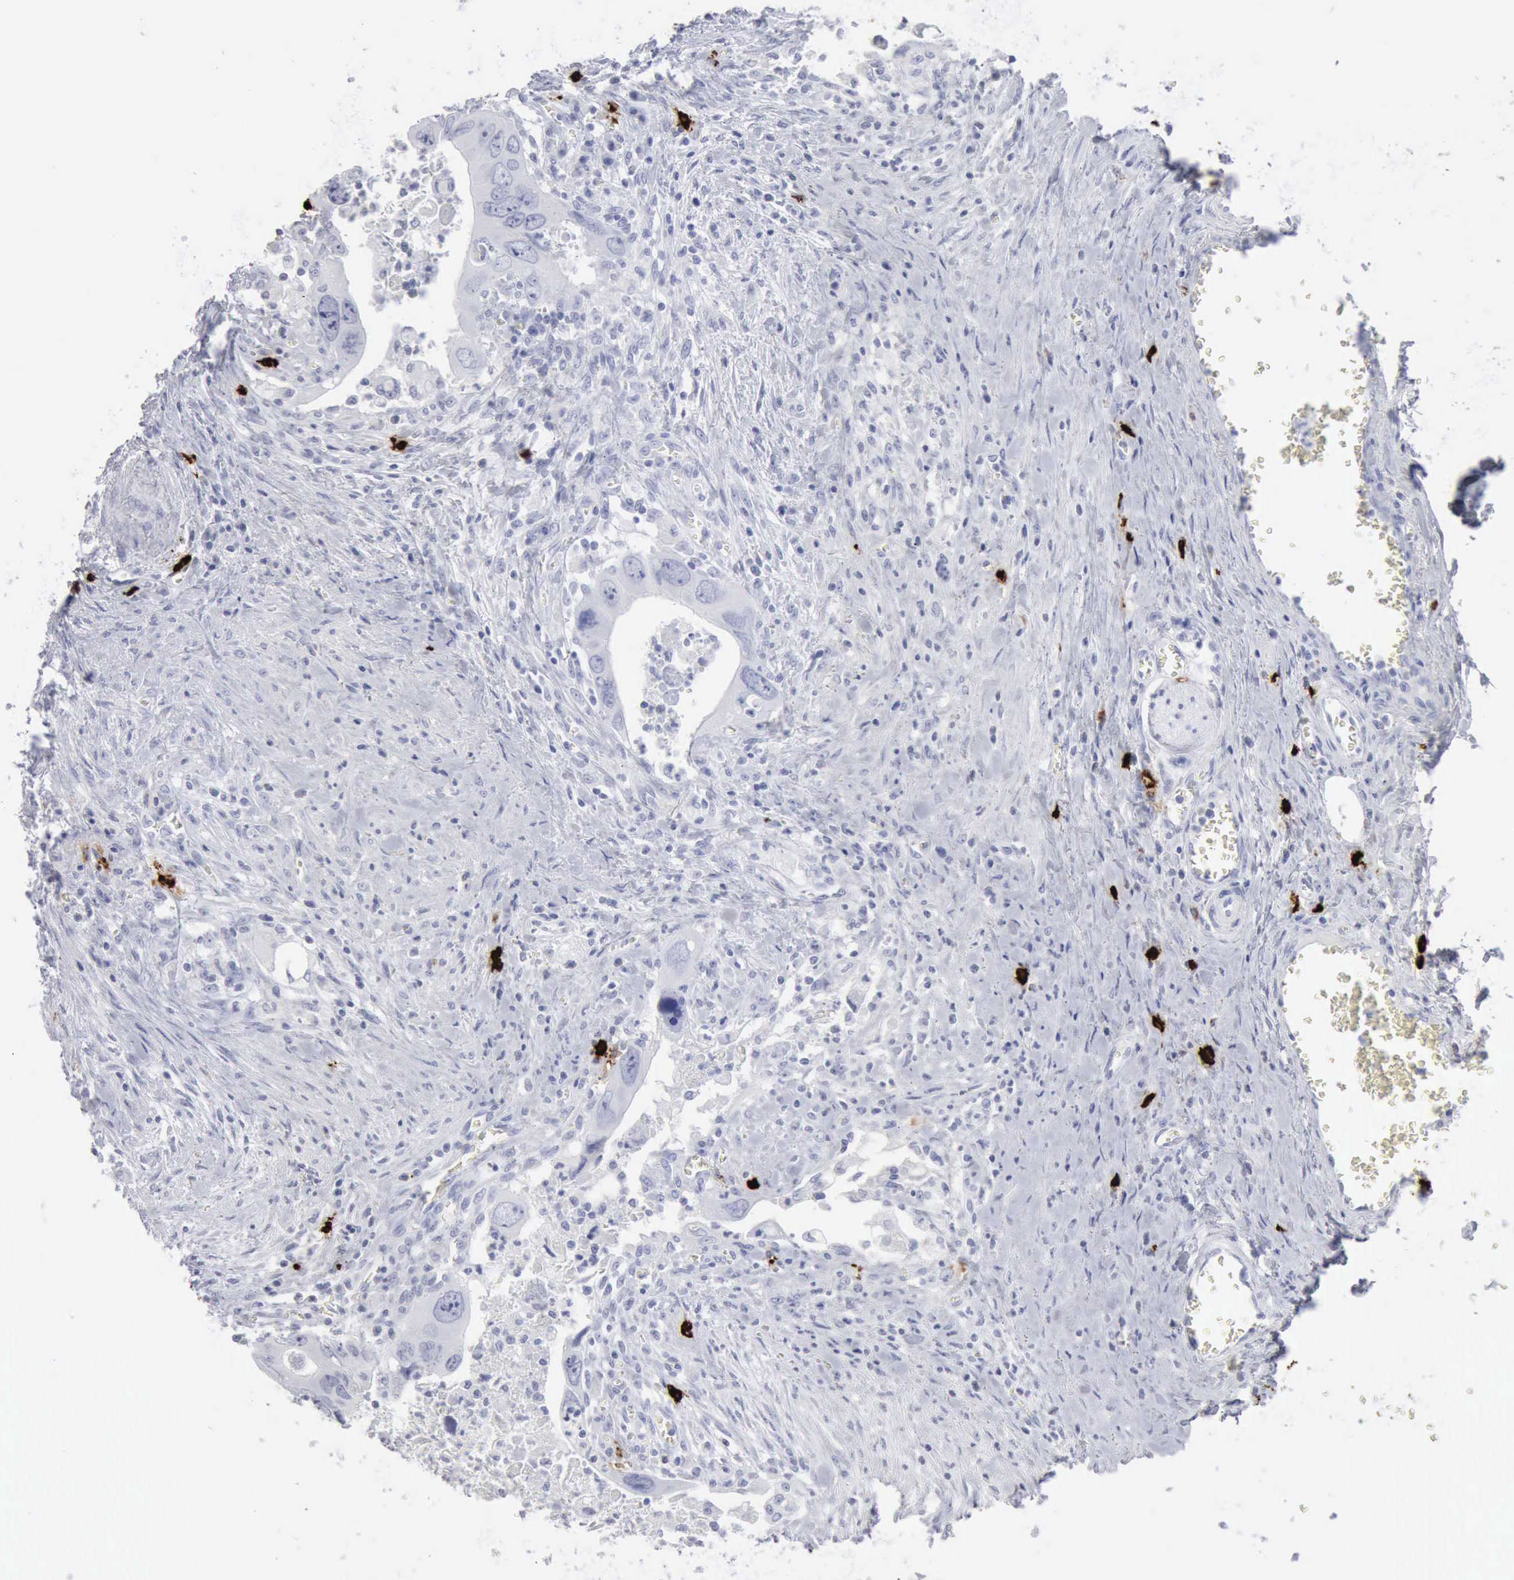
{"staining": {"intensity": "negative", "quantity": "none", "location": "none"}, "tissue": "colorectal cancer", "cell_type": "Tumor cells", "image_type": "cancer", "snomed": [{"axis": "morphology", "description": "Adenocarcinoma, NOS"}, {"axis": "topography", "description": "Rectum"}], "caption": "Protein analysis of colorectal adenocarcinoma shows no significant positivity in tumor cells.", "gene": "CMA1", "patient": {"sex": "male", "age": 70}}